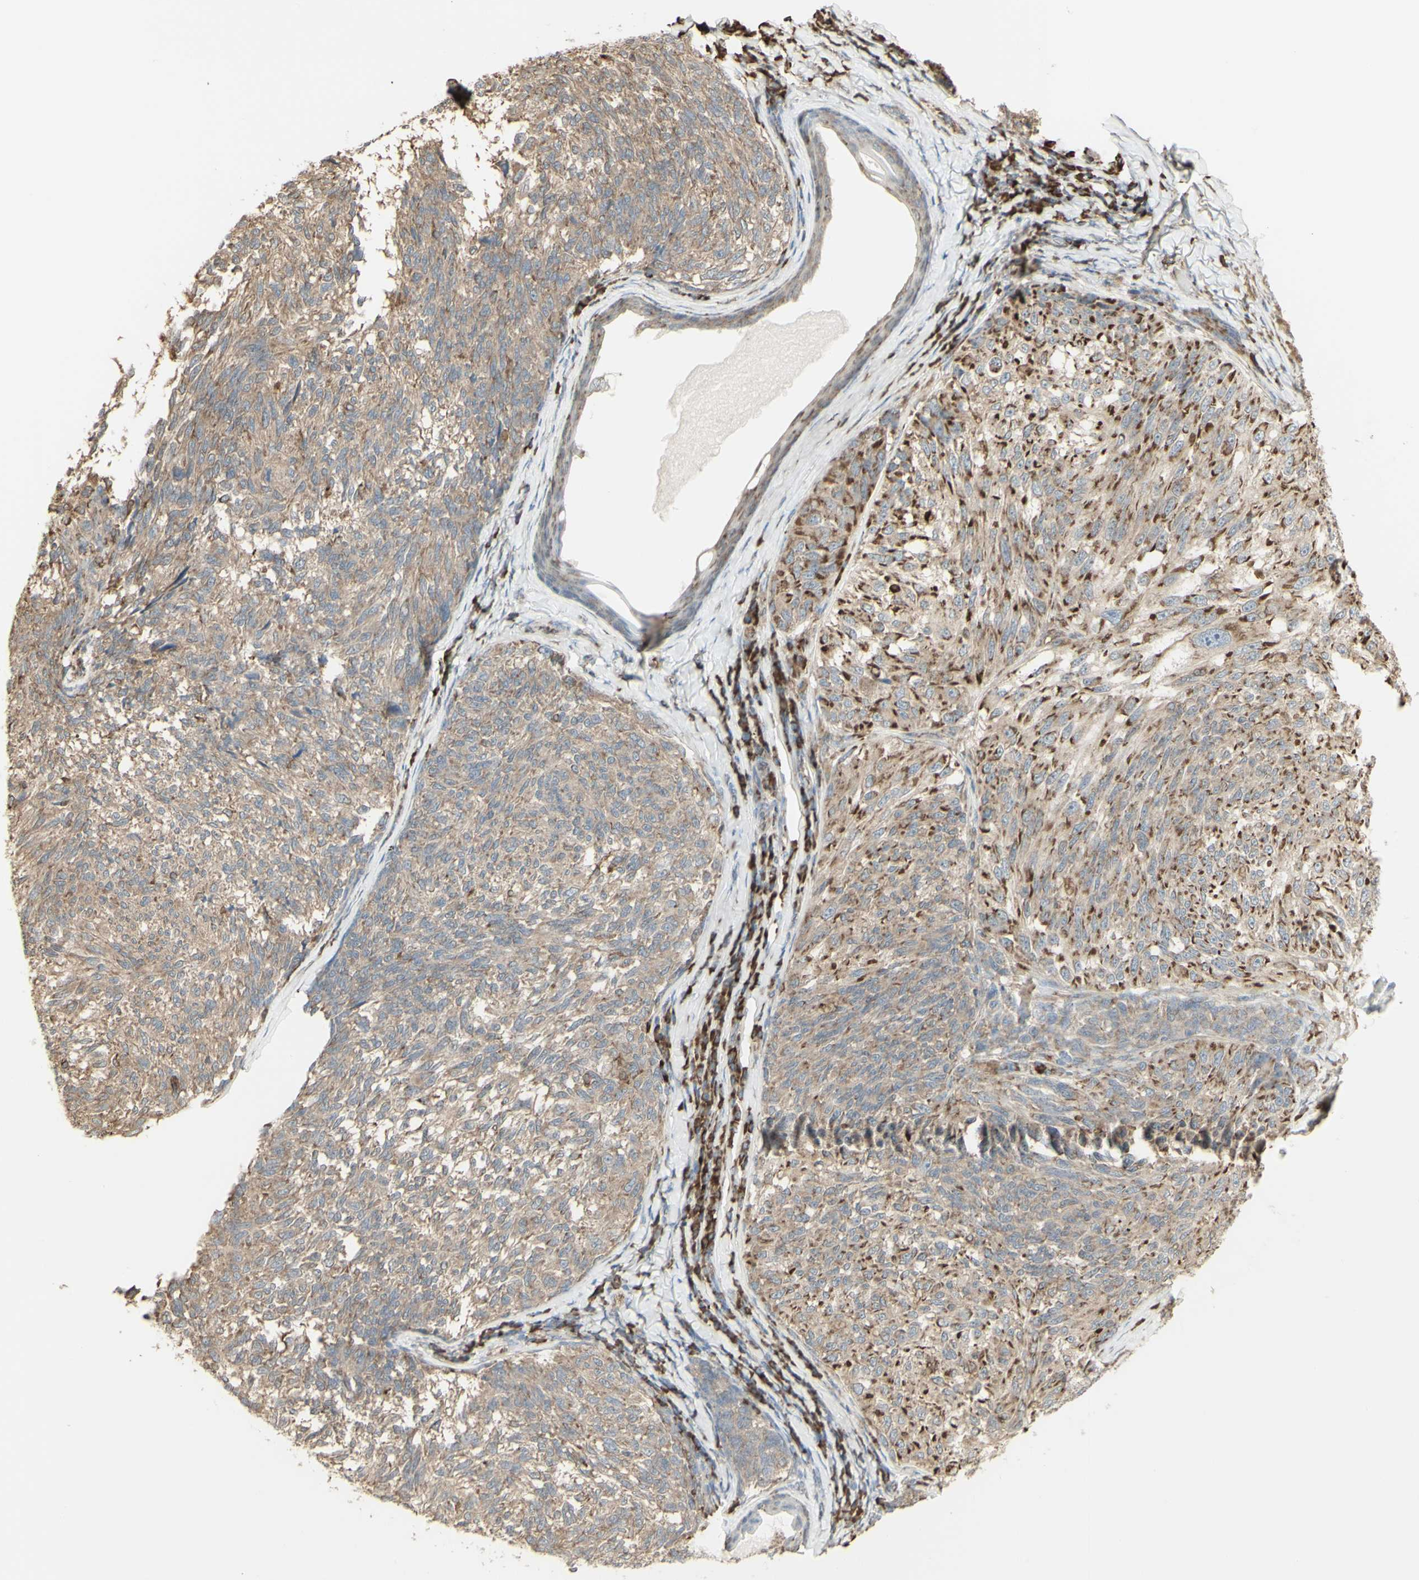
{"staining": {"intensity": "weak", "quantity": ">75%", "location": "cytoplasmic/membranous"}, "tissue": "melanoma", "cell_type": "Tumor cells", "image_type": "cancer", "snomed": [{"axis": "morphology", "description": "Malignant melanoma, NOS"}, {"axis": "topography", "description": "Skin"}], "caption": "Tumor cells reveal low levels of weak cytoplasmic/membranous staining in about >75% of cells in human melanoma.", "gene": "EEF1B2", "patient": {"sex": "female", "age": 73}}